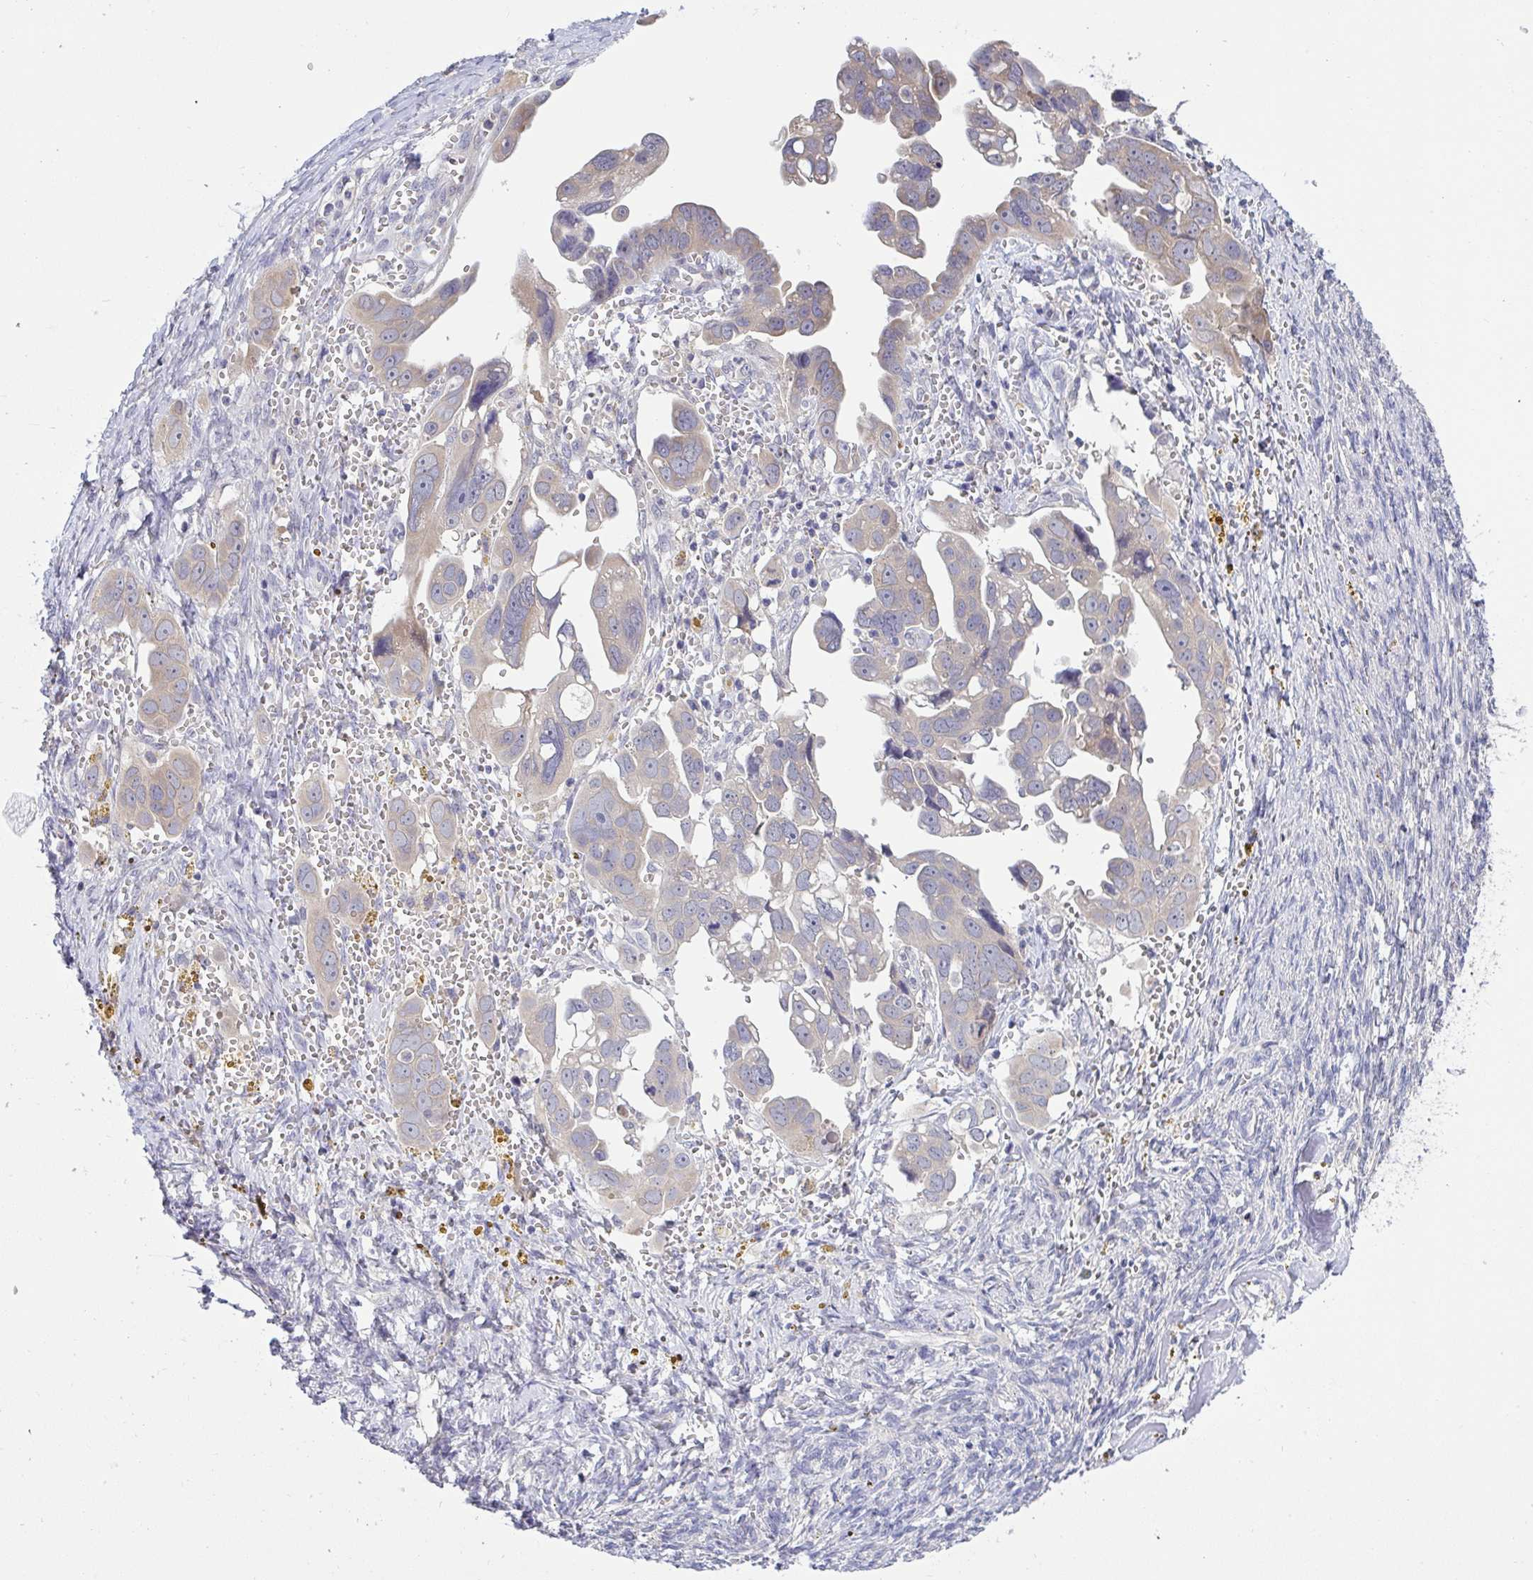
{"staining": {"intensity": "weak", "quantity": "25%-75%", "location": "cytoplasmic/membranous"}, "tissue": "ovarian cancer", "cell_type": "Tumor cells", "image_type": "cancer", "snomed": [{"axis": "morphology", "description": "Cystadenocarcinoma, serous, NOS"}, {"axis": "topography", "description": "Ovary"}], "caption": "A photomicrograph showing weak cytoplasmic/membranous expression in about 25%-75% of tumor cells in ovarian cancer, as visualized by brown immunohistochemical staining.", "gene": "TMEM41A", "patient": {"sex": "female", "age": 59}}